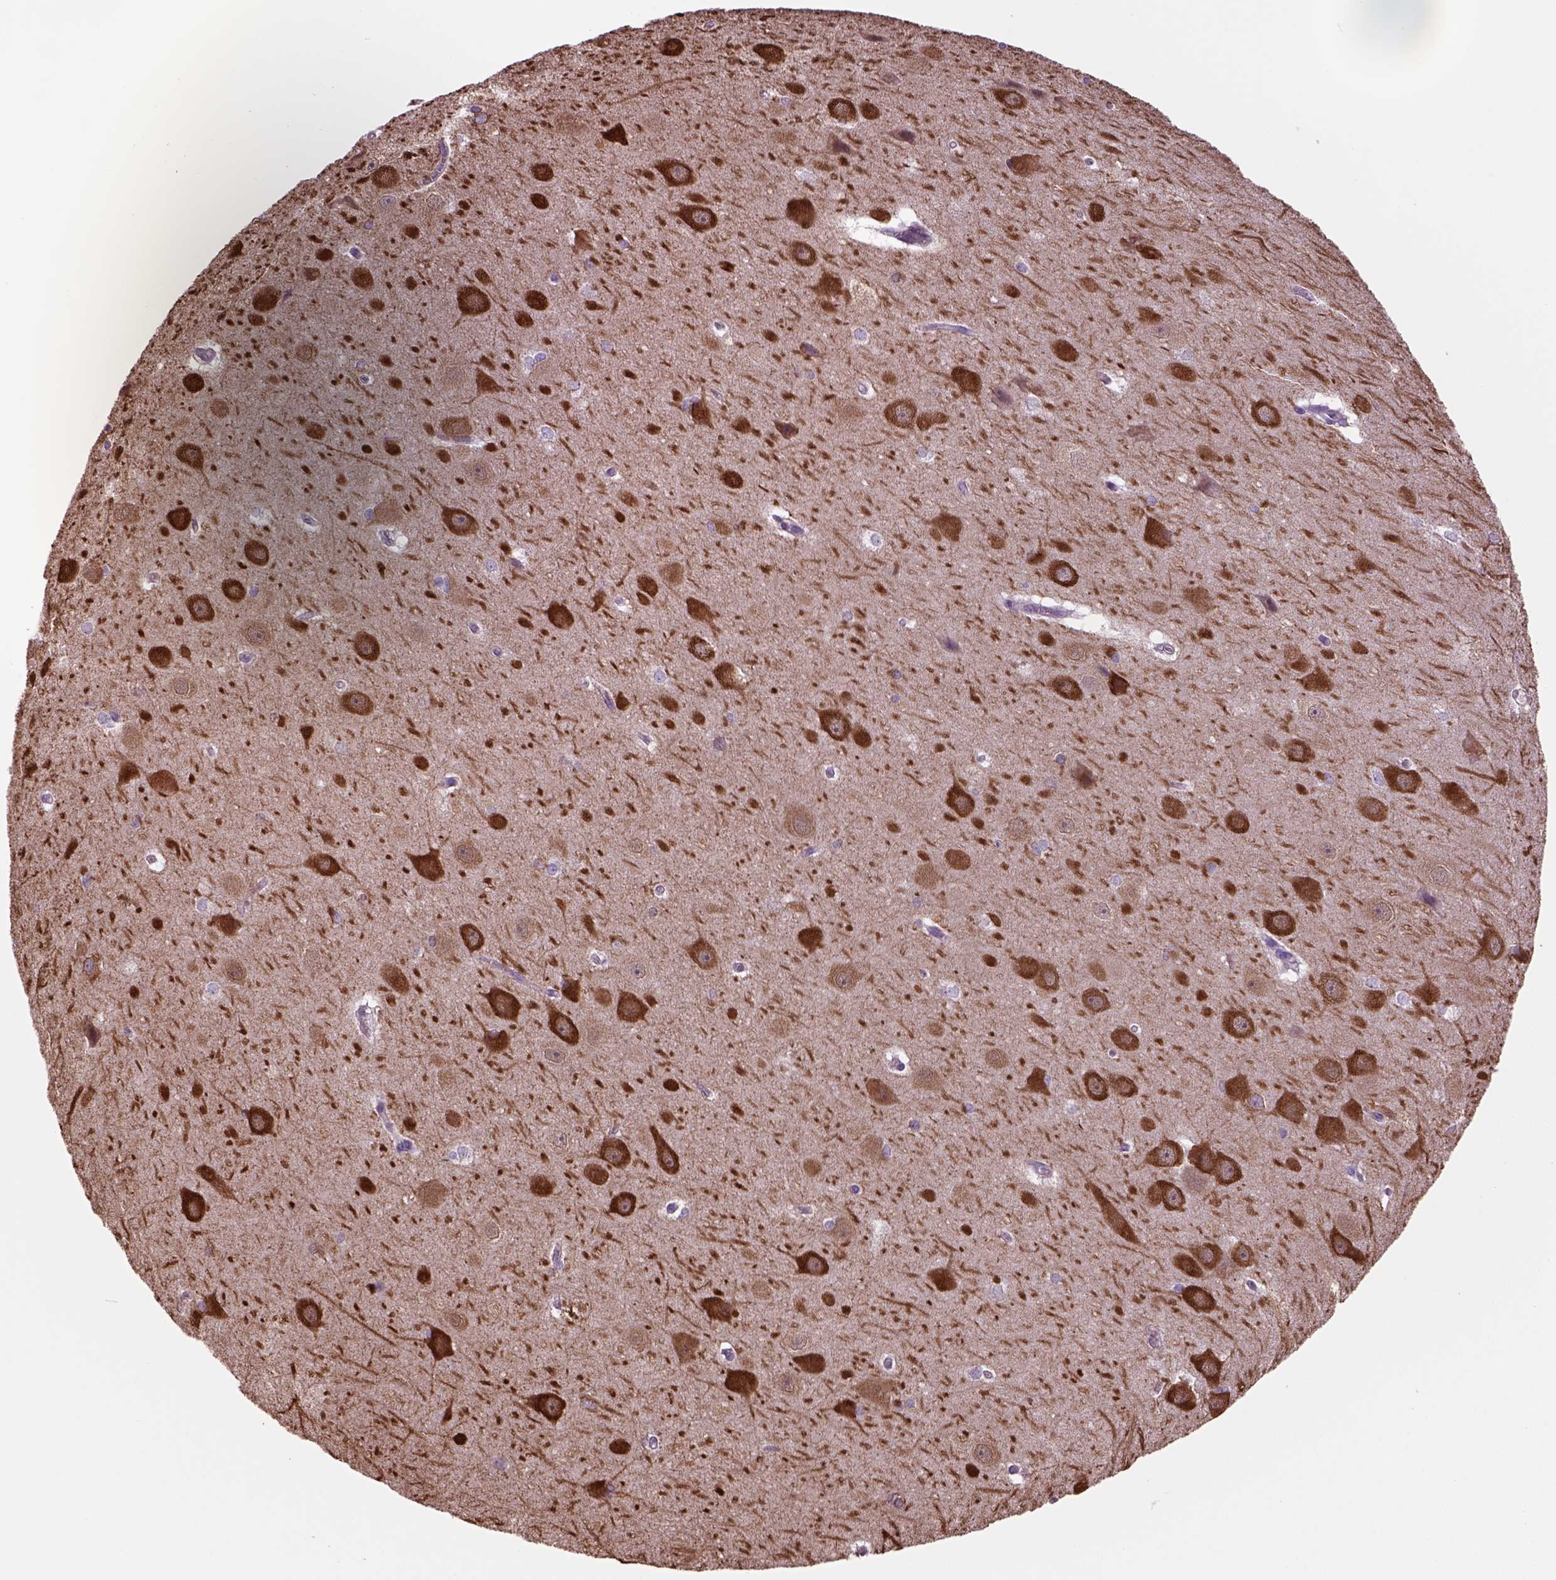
{"staining": {"intensity": "strong", "quantity": "<25%", "location": "cytoplasmic/membranous"}, "tissue": "hippocampus", "cell_type": "Glial cells", "image_type": "normal", "snomed": [{"axis": "morphology", "description": "Normal tissue, NOS"}, {"axis": "topography", "description": "Cerebral cortex"}, {"axis": "topography", "description": "Hippocampus"}], "caption": "A histopathology image of hippocampus stained for a protein reveals strong cytoplasmic/membranous brown staining in glial cells. (DAB (3,3'-diaminobenzidine) IHC, brown staining for protein, blue staining for nuclei).", "gene": "PIAS3", "patient": {"sex": "female", "age": 19}}